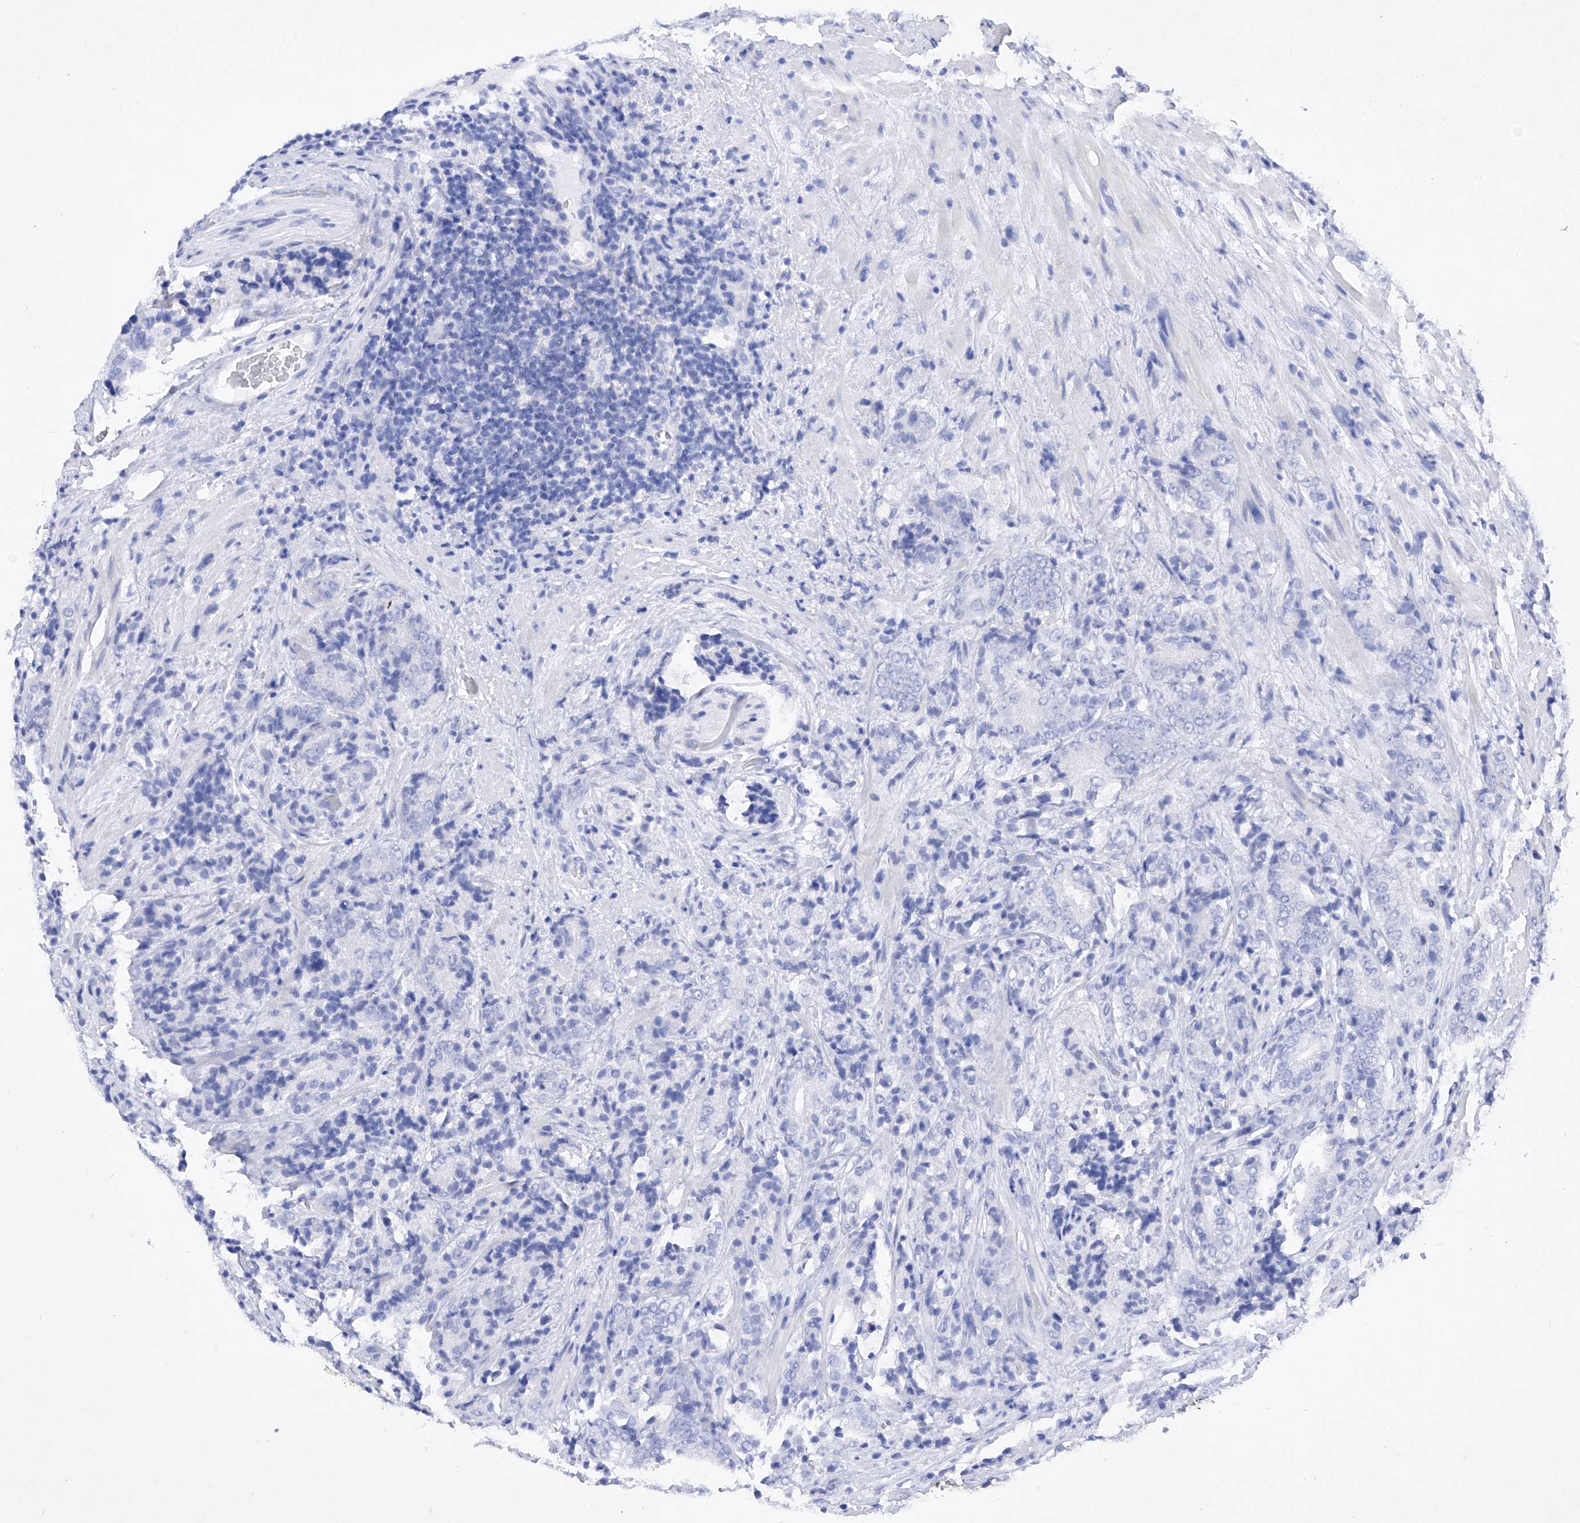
{"staining": {"intensity": "negative", "quantity": "none", "location": "none"}, "tissue": "prostate cancer", "cell_type": "Tumor cells", "image_type": "cancer", "snomed": [{"axis": "morphology", "description": "Adenocarcinoma, High grade"}, {"axis": "topography", "description": "Prostate"}], "caption": "IHC micrograph of neoplastic tissue: human prostate cancer (adenocarcinoma (high-grade)) stained with DAB displays no significant protein staining in tumor cells. (Stains: DAB (3,3'-diaminobenzidine) IHC with hematoxylin counter stain, Microscopy: brightfield microscopy at high magnification).", "gene": "BARX2", "patient": {"sex": "male", "age": 57}}